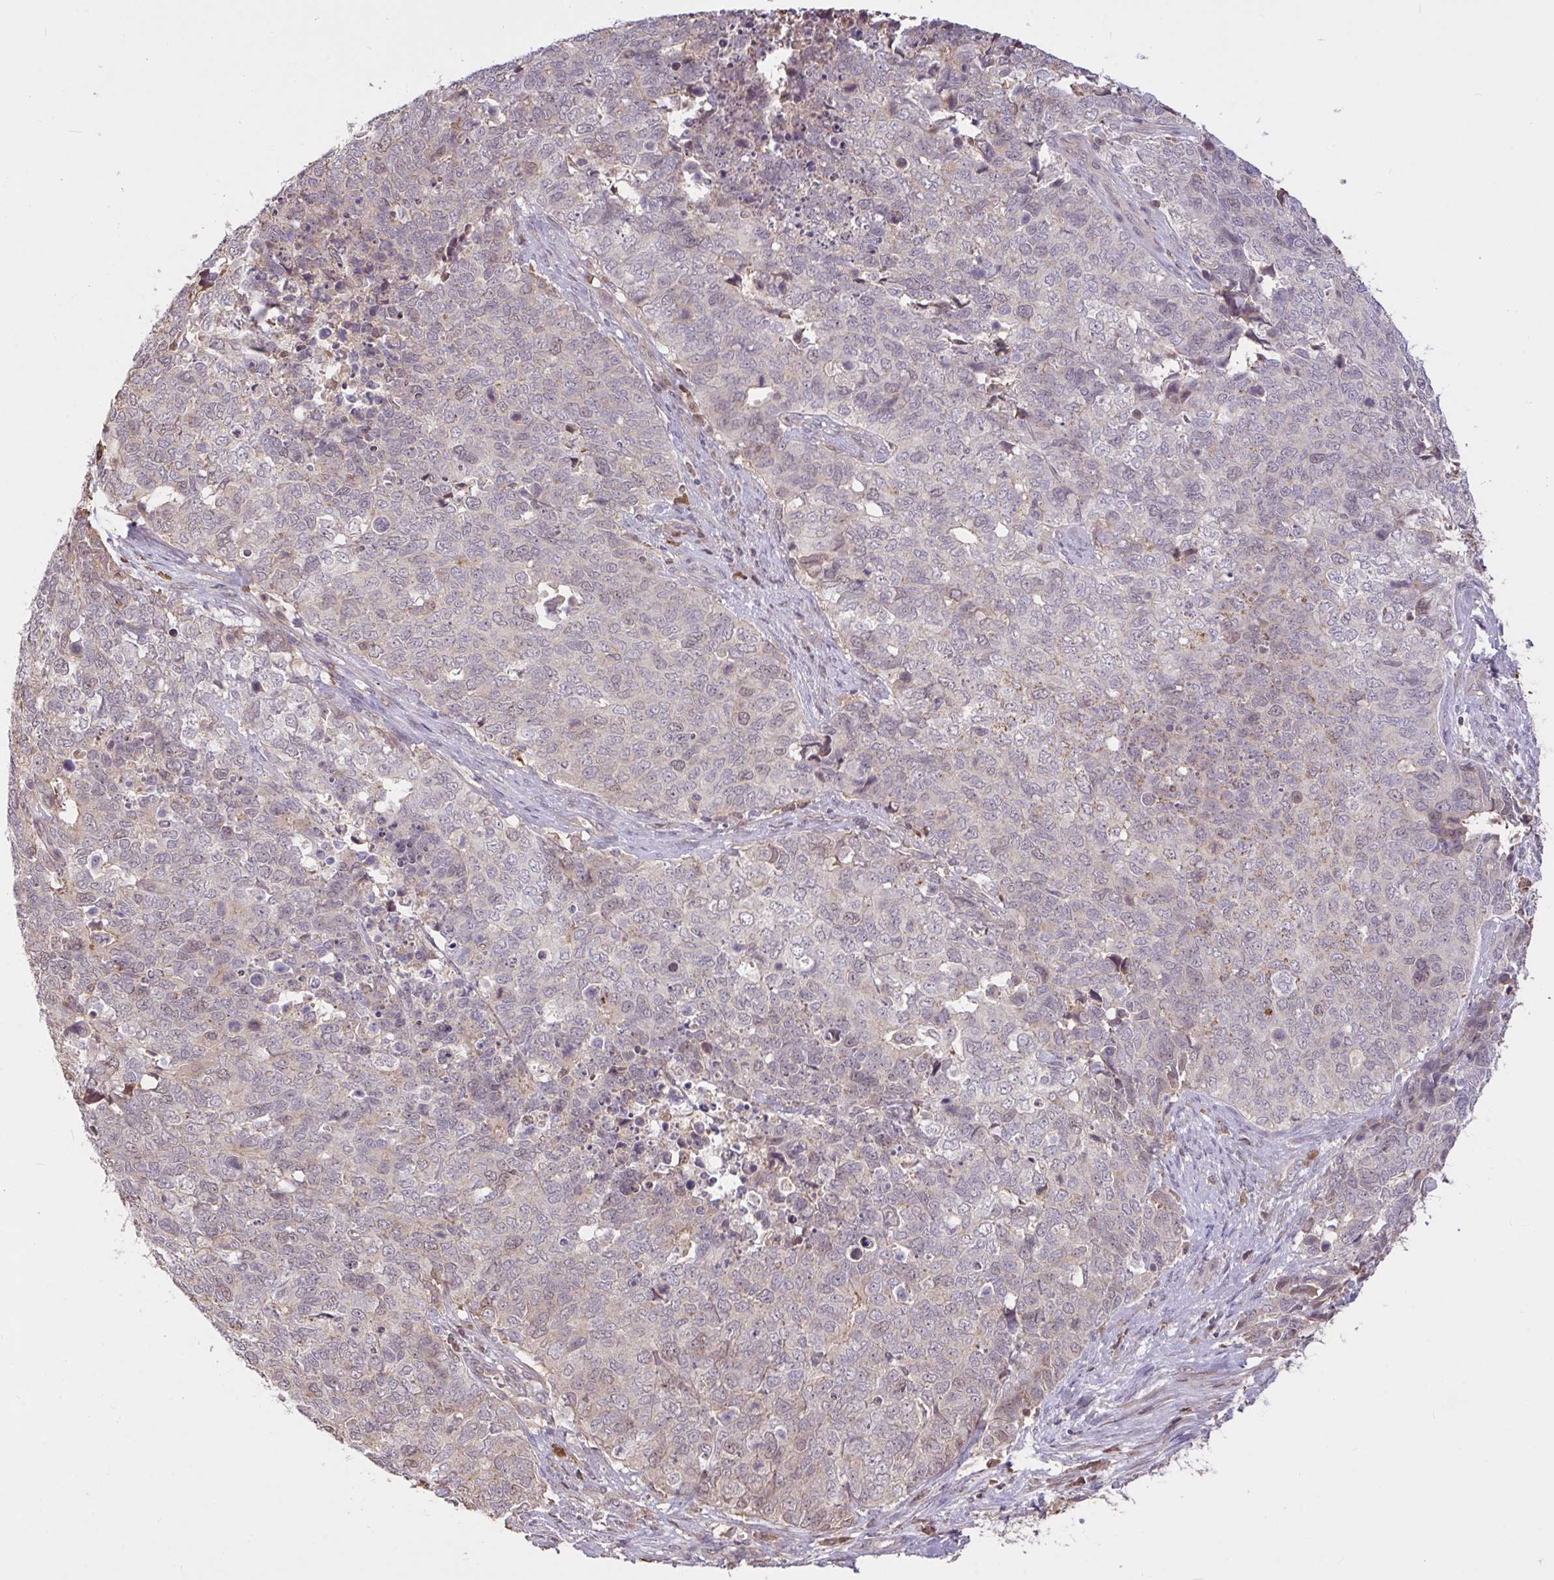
{"staining": {"intensity": "negative", "quantity": "none", "location": "none"}, "tissue": "cervical cancer", "cell_type": "Tumor cells", "image_type": "cancer", "snomed": [{"axis": "morphology", "description": "Adenocarcinoma, NOS"}, {"axis": "topography", "description": "Cervix"}], "caption": "DAB immunohistochemical staining of human cervical cancer reveals no significant staining in tumor cells.", "gene": "FCER1A", "patient": {"sex": "female", "age": 63}}